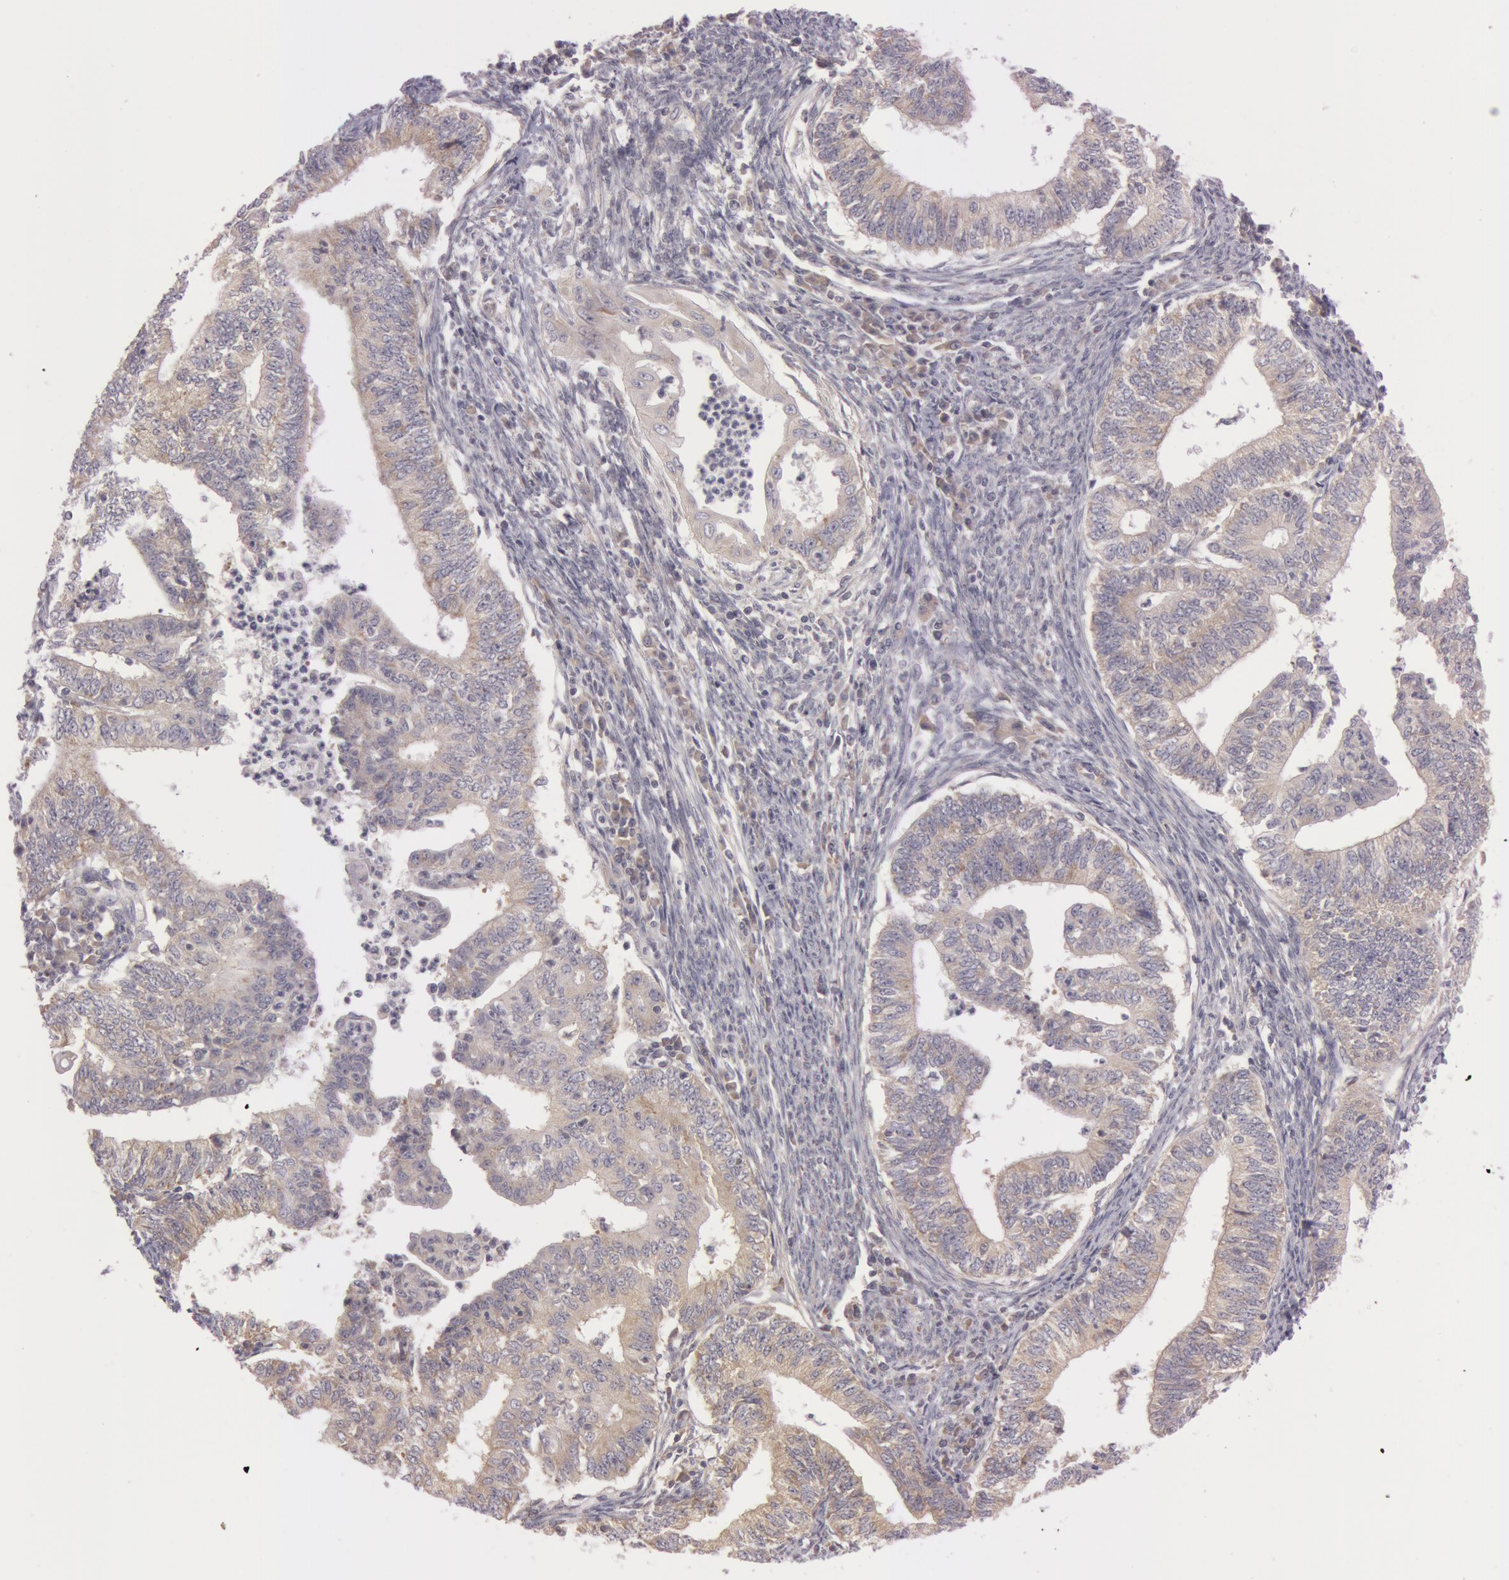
{"staining": {"intensity": "weak", "quantity": "25%-75%", "location": "cytoplasmic/membranous"}, "tissue": "endometrial cancer", "cell_type": "Tumor cells", "image_type": "cancer", "snomed": [{"axis": "morphology", "description": "Adenocarcinoma, NOS"}, {"axis": "topography", "description": "Endometrium"}], "caption": "Human endometrial cancer (adenocarcinoma) stained with a protein marker shows weak staining in tumor cells.", "gene": "RALGAPA1", "patient": {"sex": "female", "age": 66}}